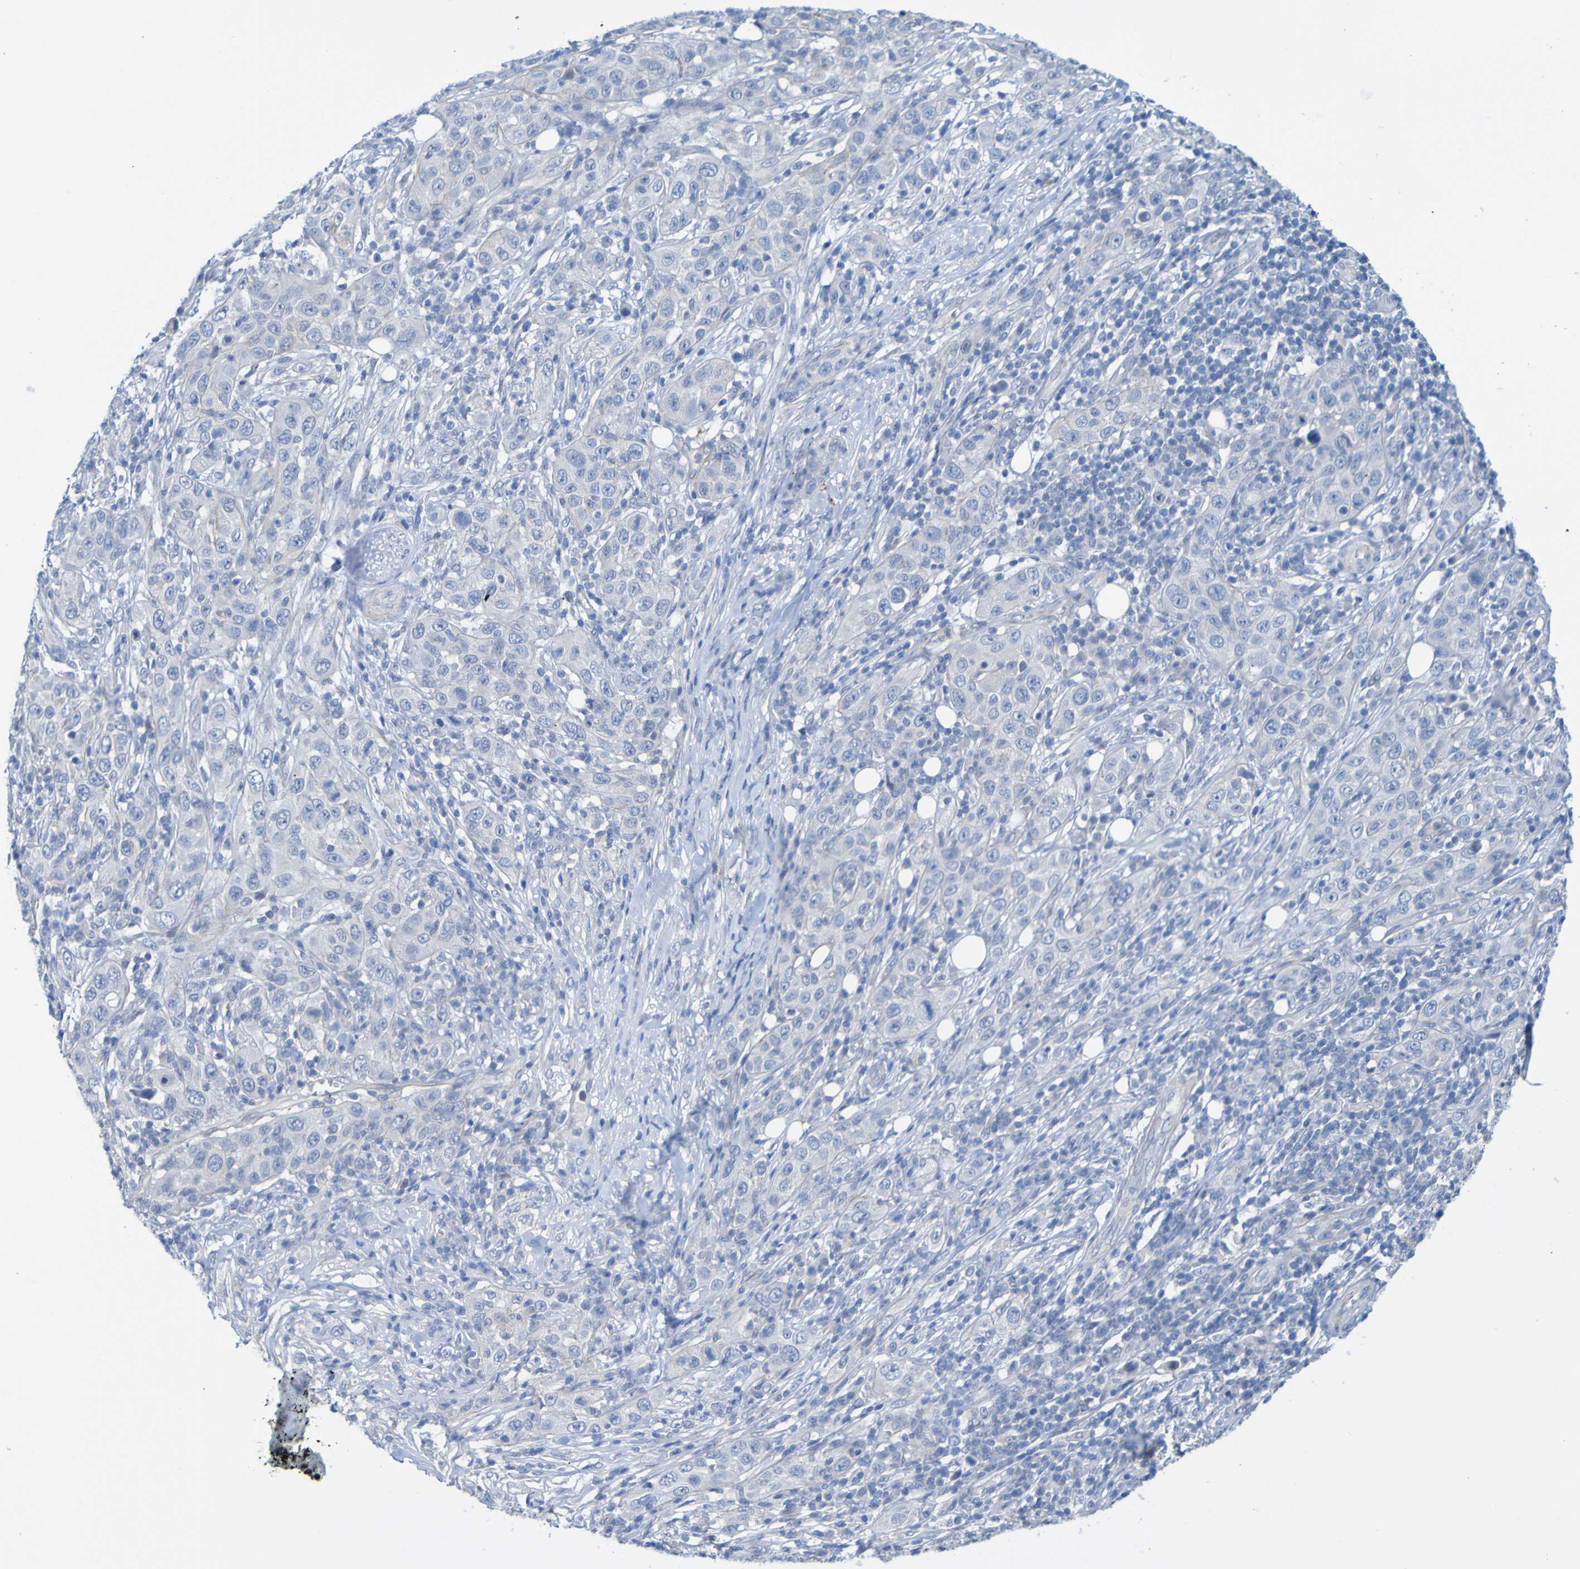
{"staining": {"intensity": "negative", "quantity": "none", "location": "none"}, "tissue": "skin cancer", "cell_type": "Tumor cells", "image_type": "cancer", "snomed": [{"axis": "morphology", "description": "Squamous cell carcinoma, NOS"}, {"axis": "topography", "description": "Skin"}], "caption": "DAB (3,3'-diaminobenzidine) immunohistochemical staining of human squamous cell carcinoma (skin) displays no significant positivity in tumor cells.", "gene": "ACMSD", "patient": {"sex": "female", "age": 88}}